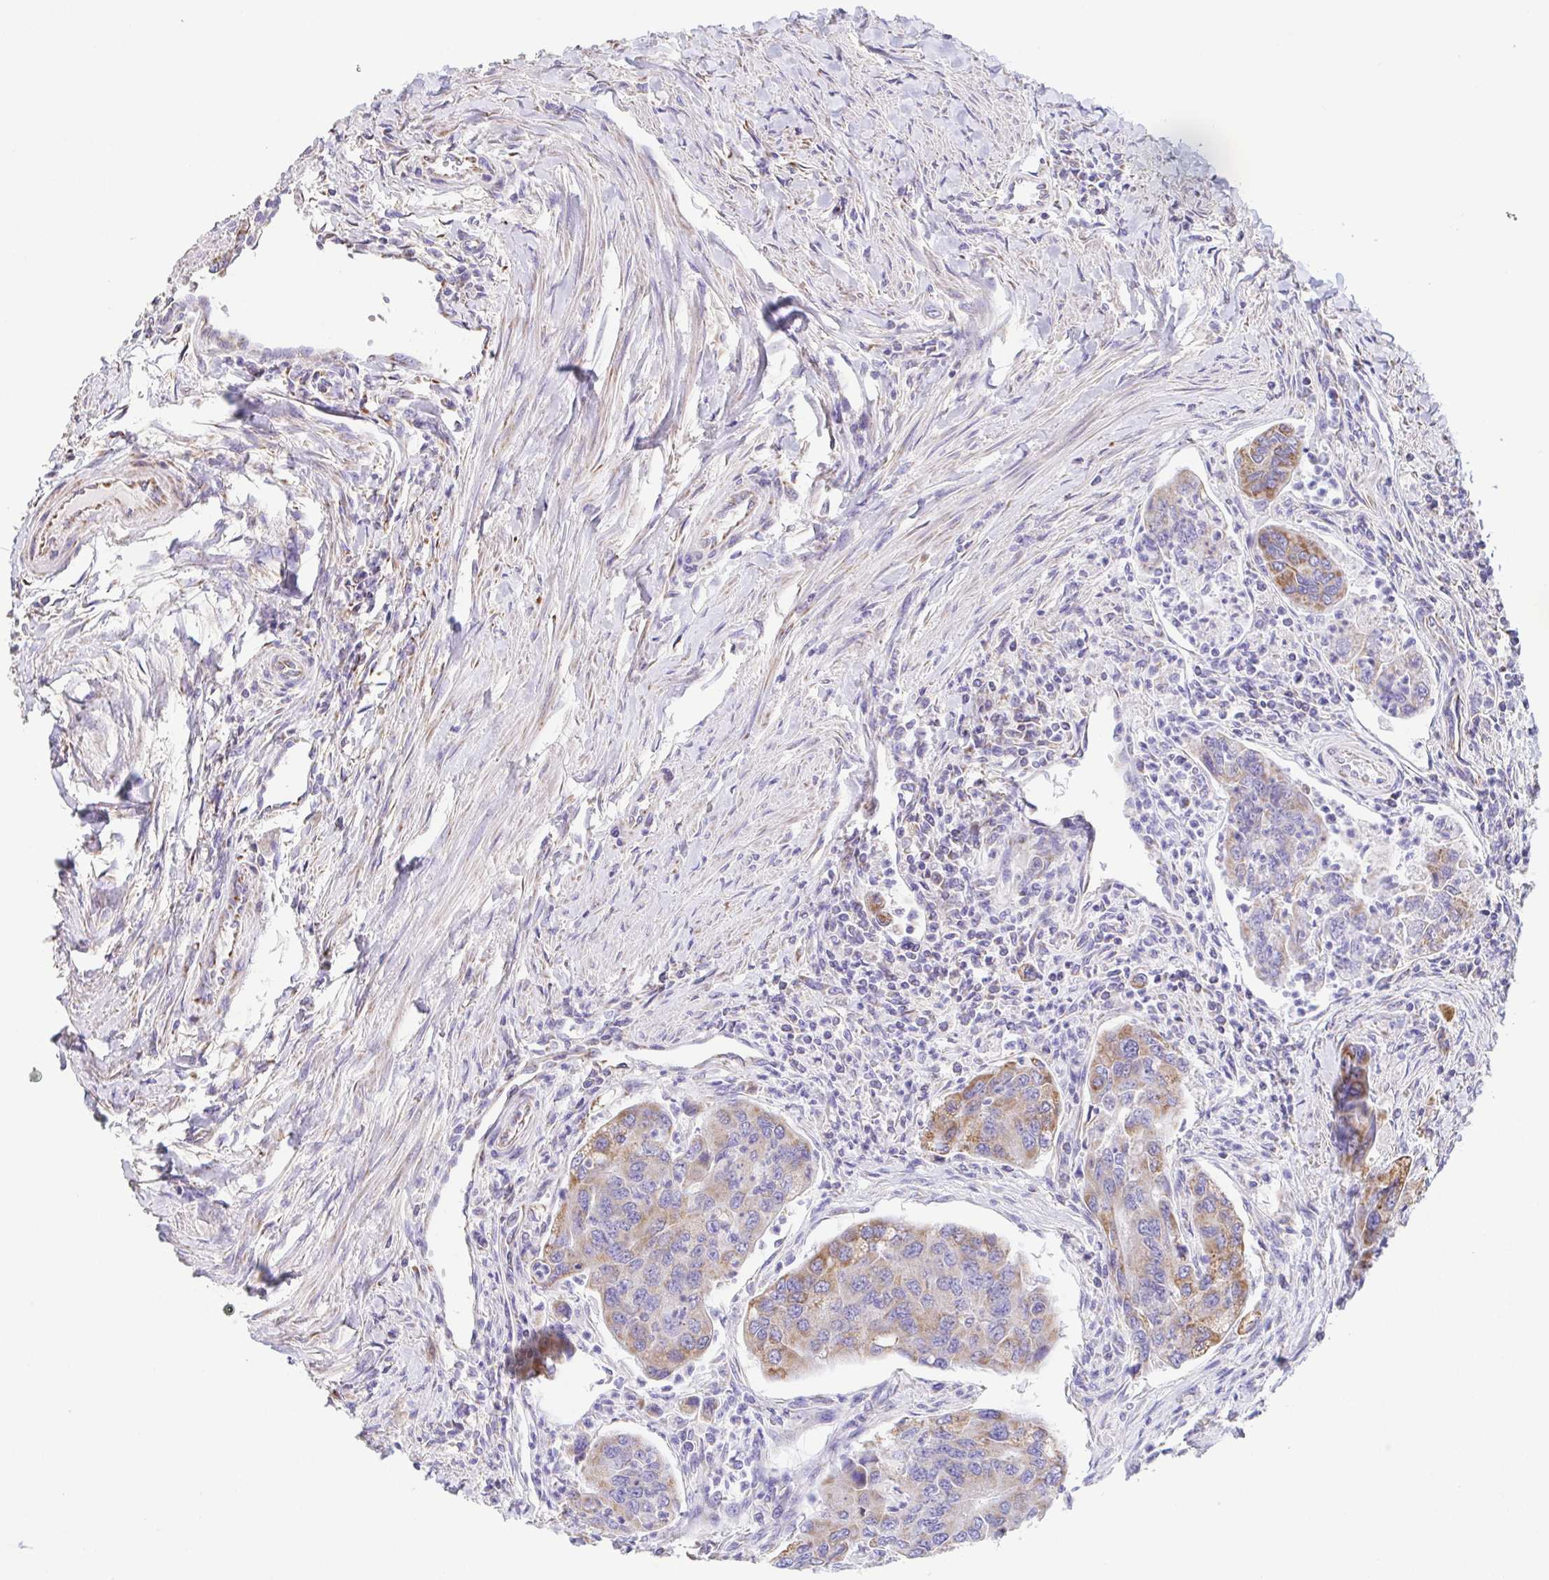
{"staining": {"intensity": "moderate", "quantity": ">75%", "location": "cytoplasmic/membranous"}, "tissue": "colorectal cancer", "cell_type": "Tumor cells", "image_type": "cancer", "snomed": [{"axis": "morphology", "description": "Adenocarcinoma, NOS"}, {"axis": "topography", "description": "Colon"}], "caption": "This micrograph exhibits adenocarcinoma (colorectal) stained with IHC to label a protein in brown. The cytoplasmic/membranous of tumor cells show moderate positivity for the protein. Nuclei are counter-stained blue.", "gene": "GINM1", "patient": {"sex": "female", "age": 67}}